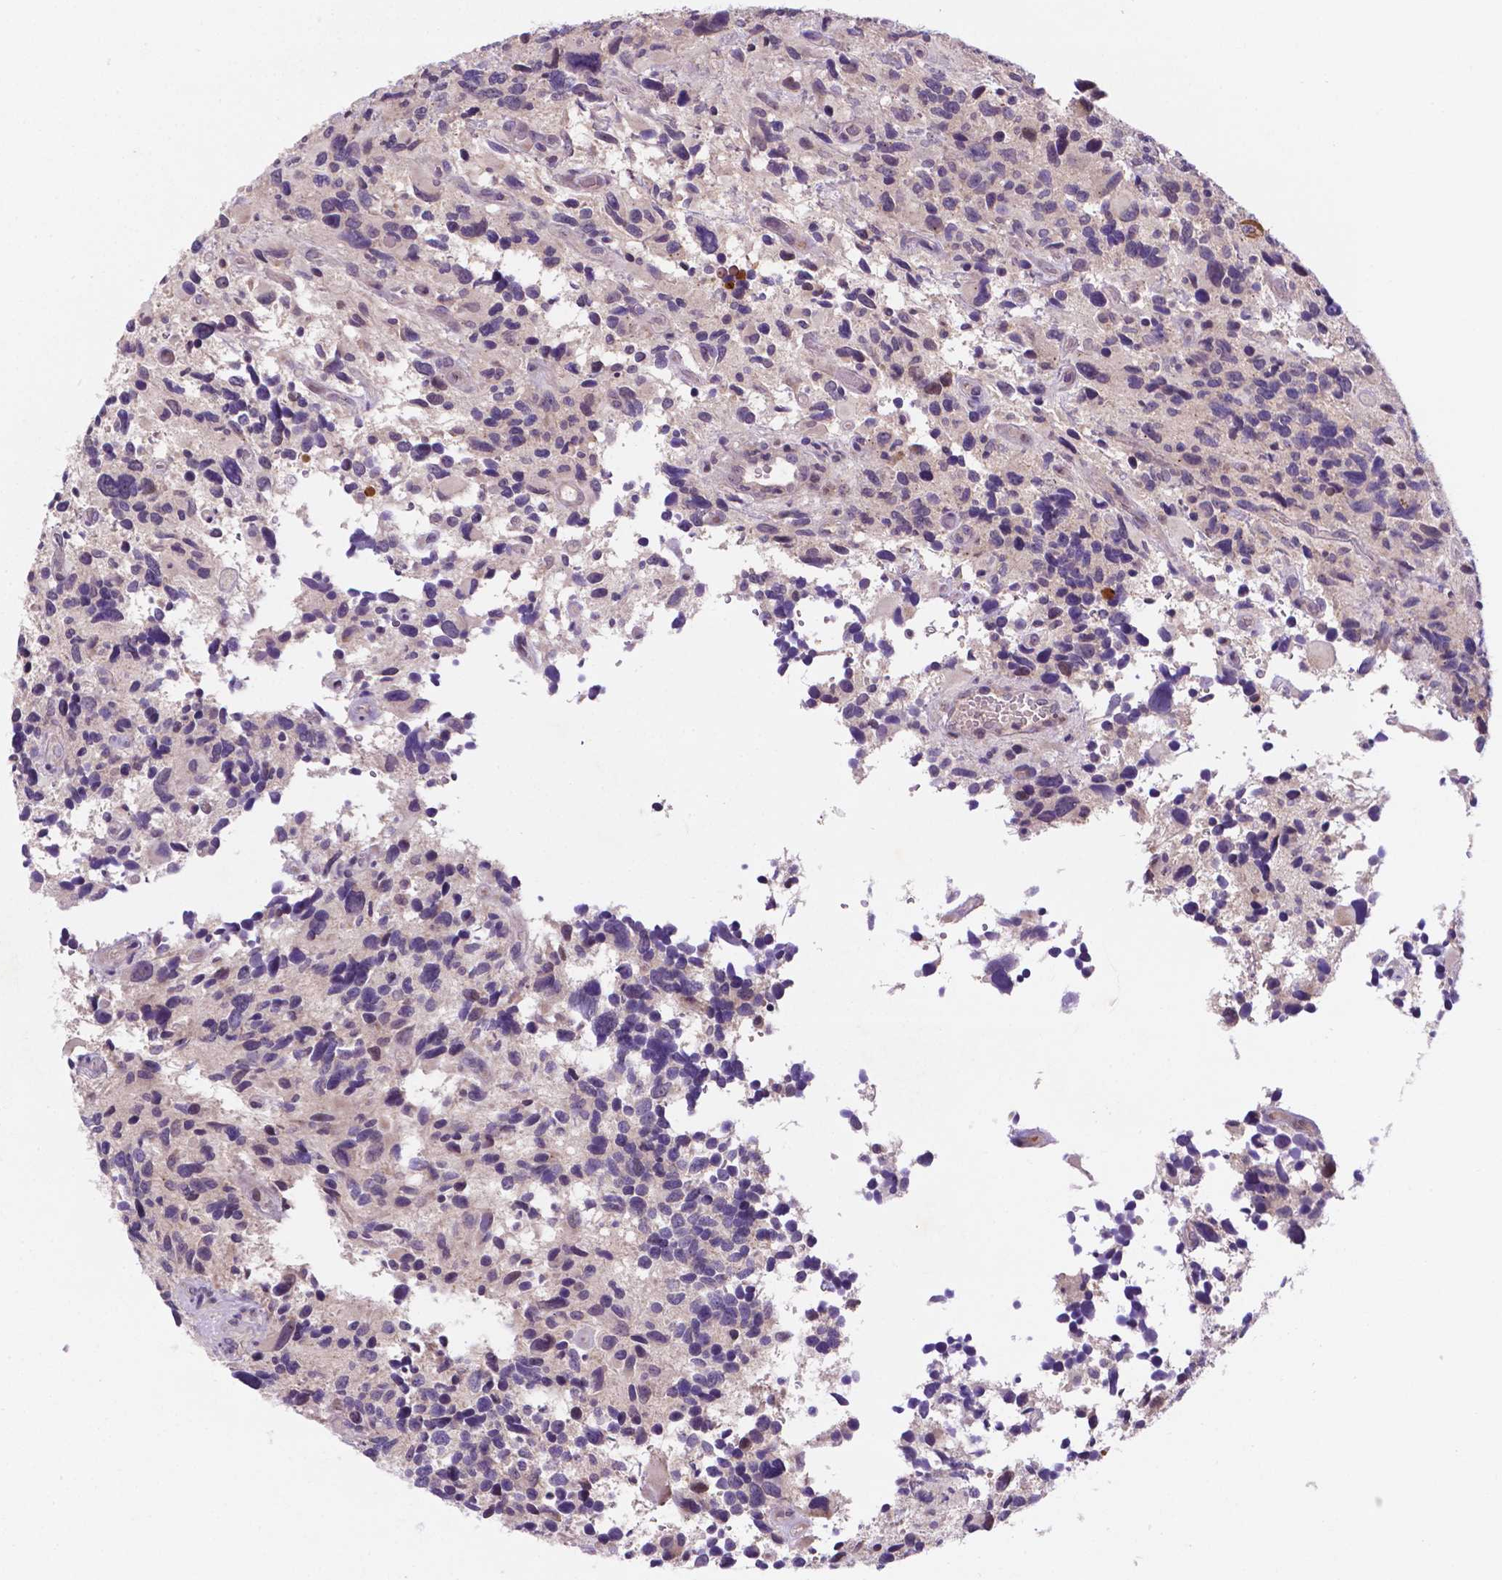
{"staining": {"intensity": "negative", "quantity": "none", "location": "none"}, "tissue": "glioma", "cell_type": "Tumor cells", "image_type": "cancer", "snomed": [{"axis": "morphology", "description": "Glioma, malignant, High grade"}, {"axis": "topography", "description": "Brain"}], "caption": "Tumor cells are negative for protein expression in human malignant glioma (high-grade).", "gene": "TM4SF20", "patient": {"sex": "male", "age": 46}}